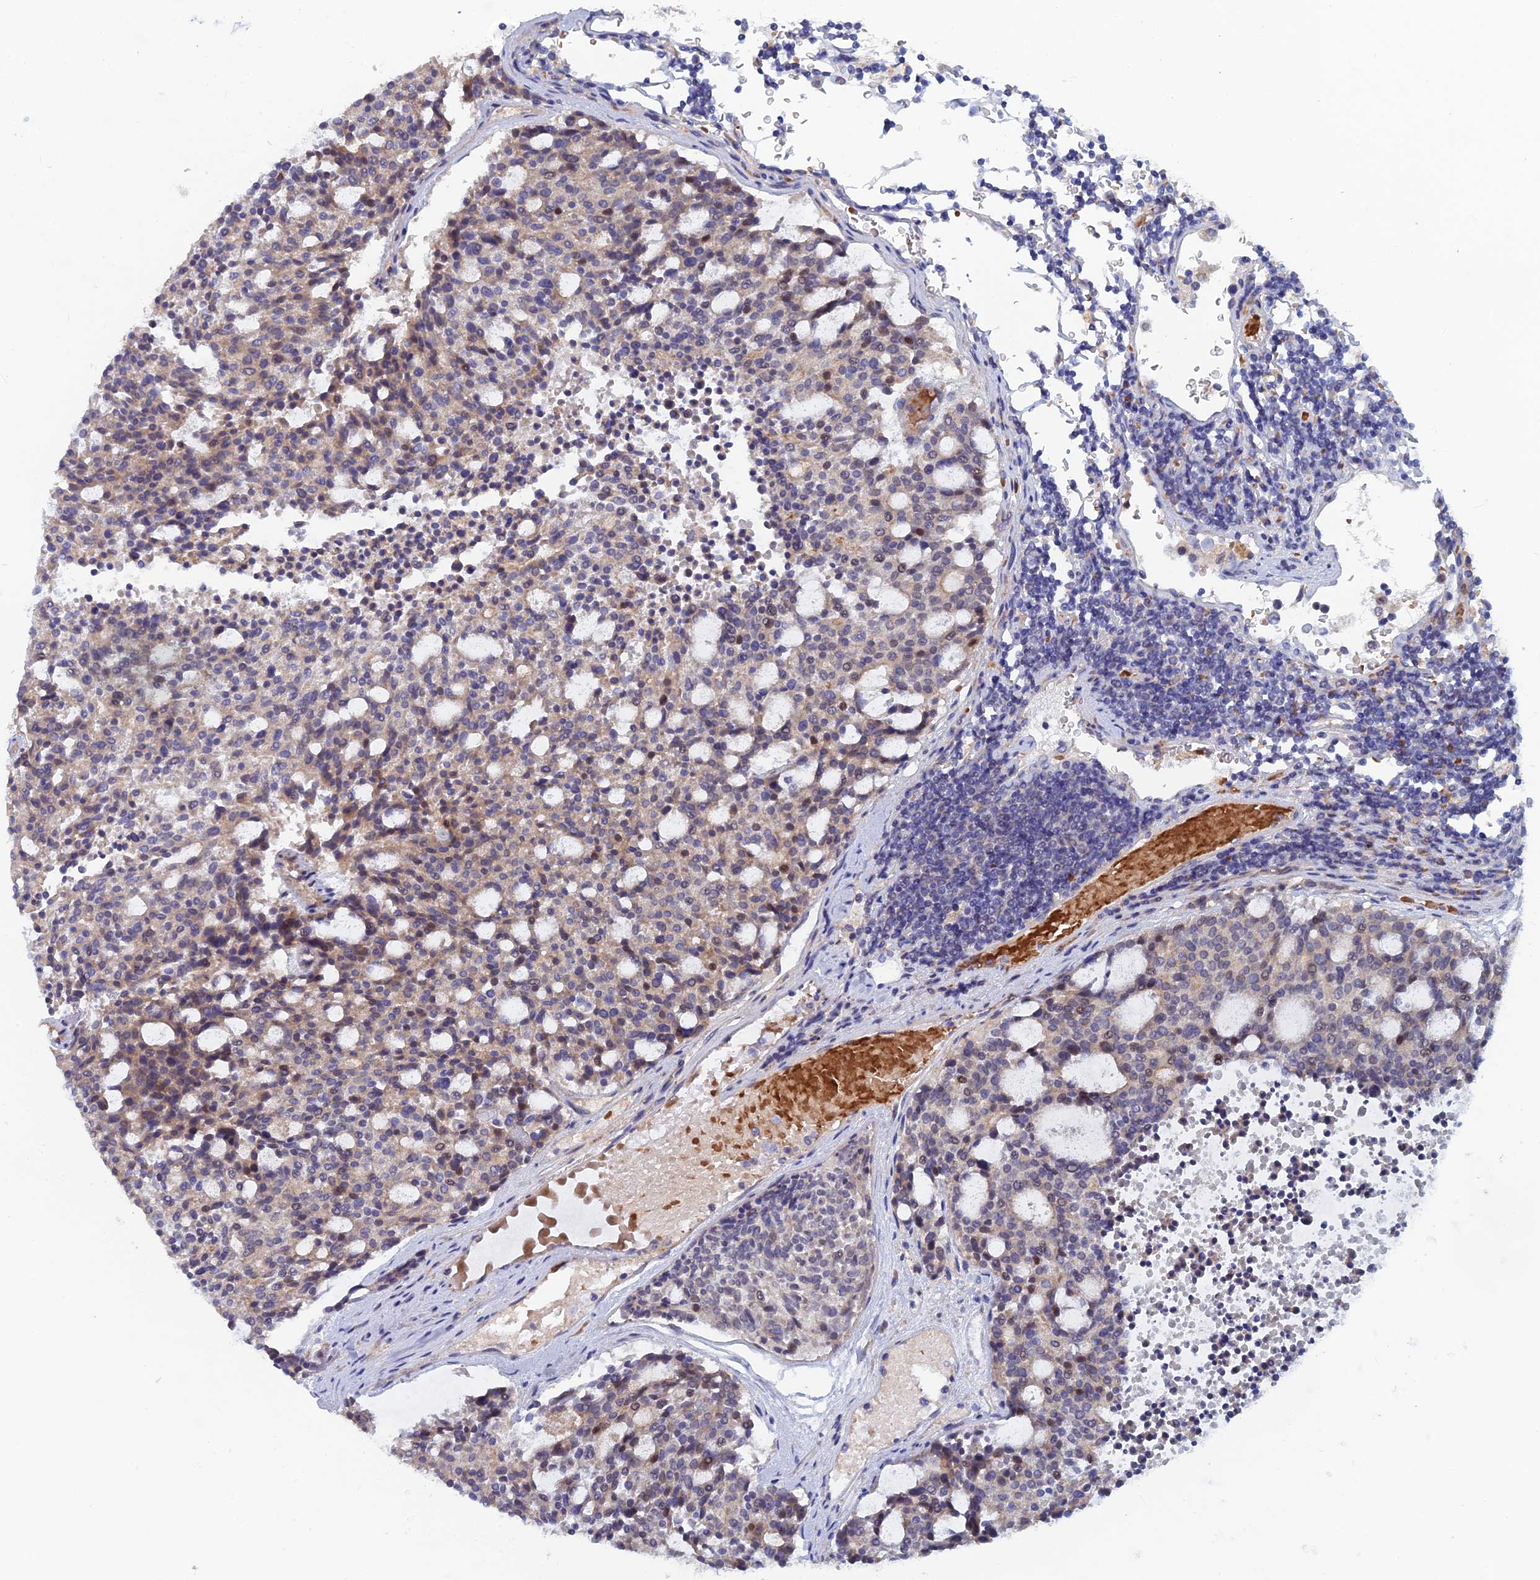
{"staining": {"intensity": "weak", "quantity": "25%-75%", "location": "cytoplasmic/membranous,nuclear"}, "tissue": "carcinoid", "cell_type": "Tumor cells", "image_type": "cancer", "snomed": [{"axis": "morphology", "description": "Carcinoid, malignant, NOS"}, {"axis": "topography", "description": "Pancreas"}], "caption": "Immunohistochemistry micrograph of human carcinoid (malignant) stained for a protein (brown), which demonstrates low levels of weak cytoplasmic/membranous and nuclear positivity in about 25%-75% of tumor cells.", "gene": "GIPC1", "patient": {"sex": "female", "age": 54}}